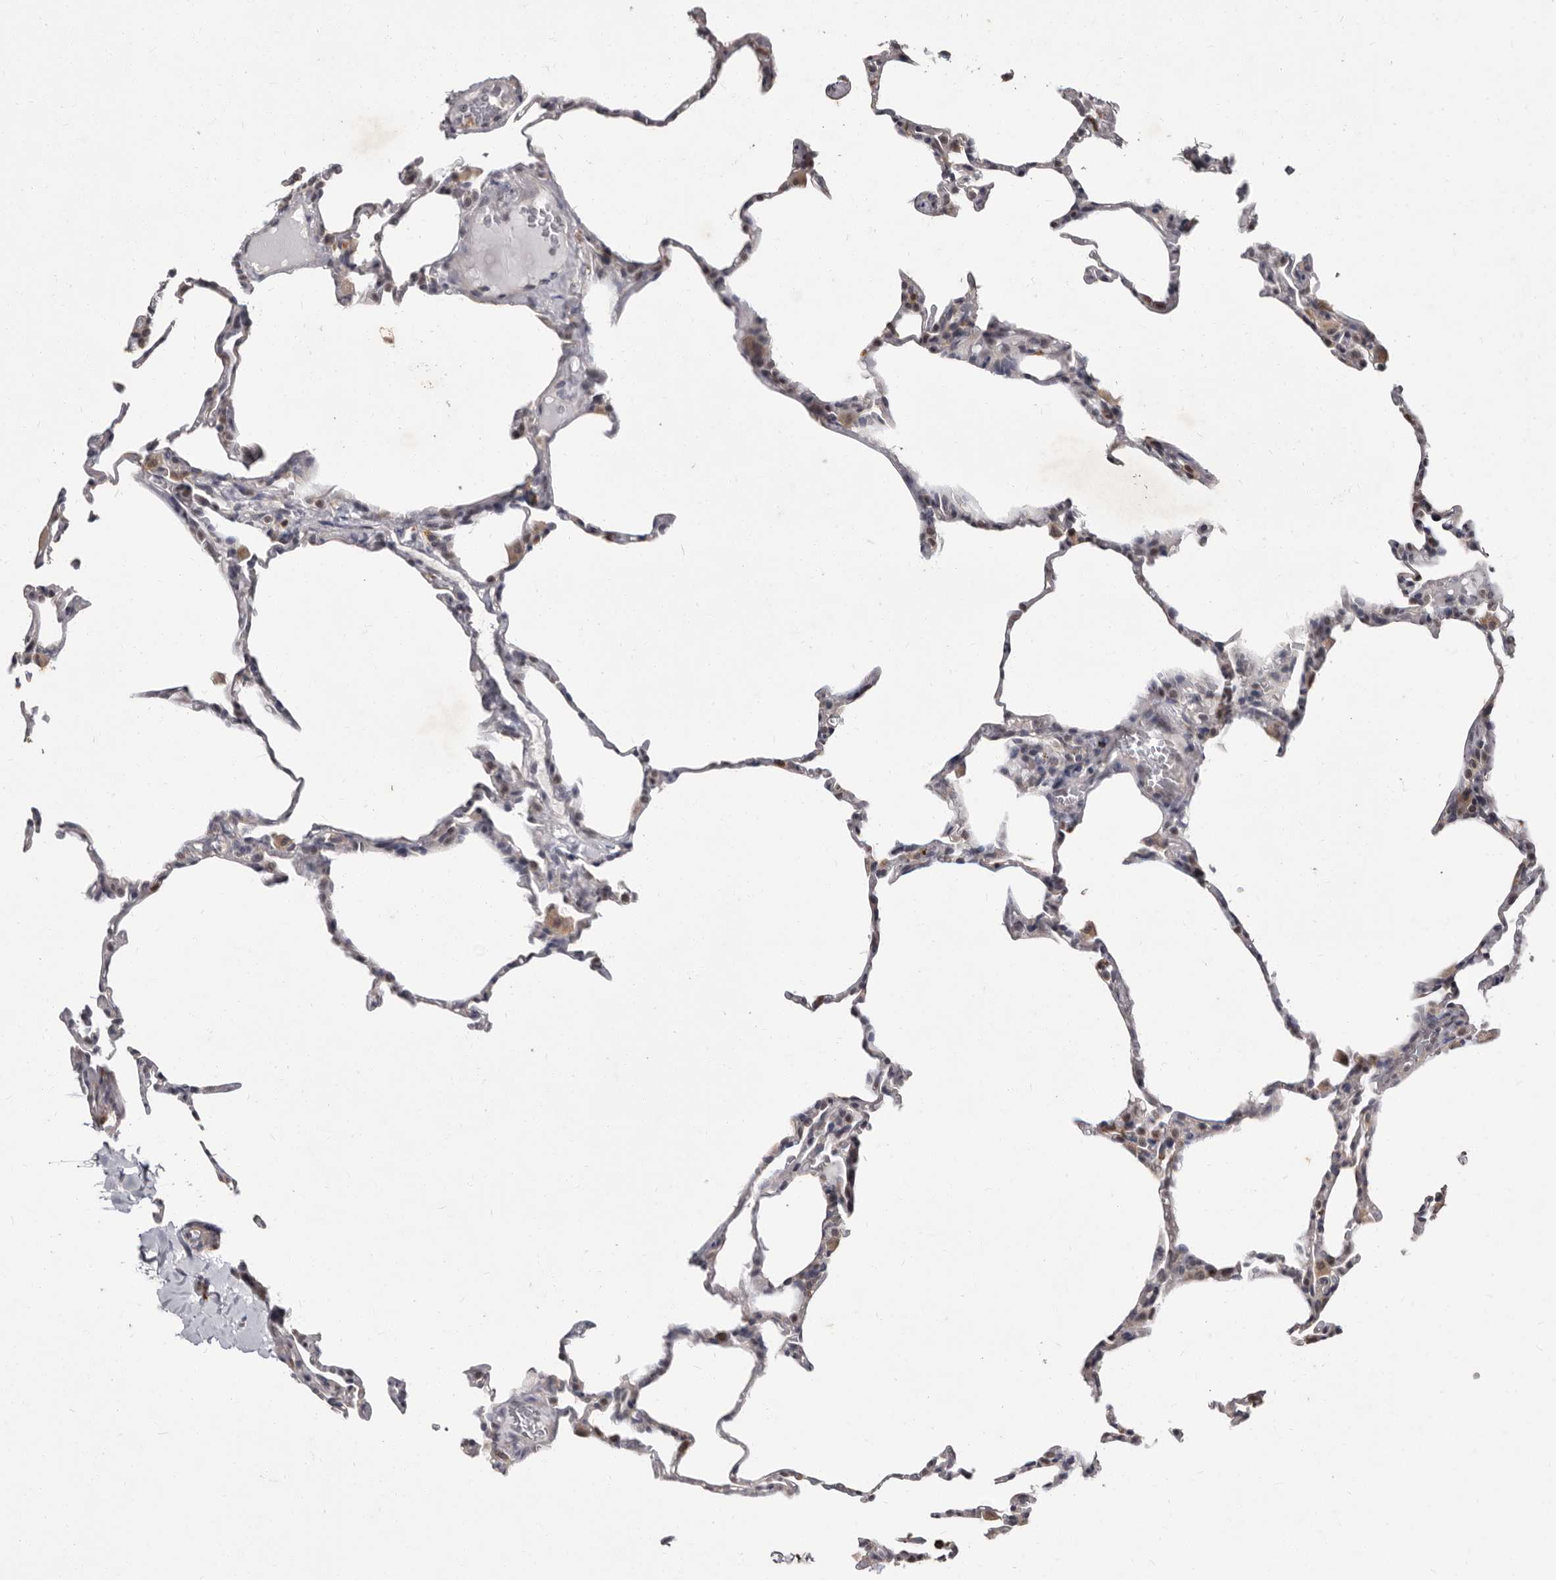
{"staining": {"intensity": "negative", "quantity": "none", "location": "none"}, "tissue": "lung", "cell_type": "Alveolar cells", "image_type": "normal", "snomed": [{"axis": "morphology", "description": "Normal tissue, NOS"}, {"axis": "topography", "description": "Lung"}], "caption": "This is an immunohistochemistry micrograph of normal human lung. There is no staining in alveolar cells.", "gene": "ACLY", "patient": {"sex": "male", "age": 20}}